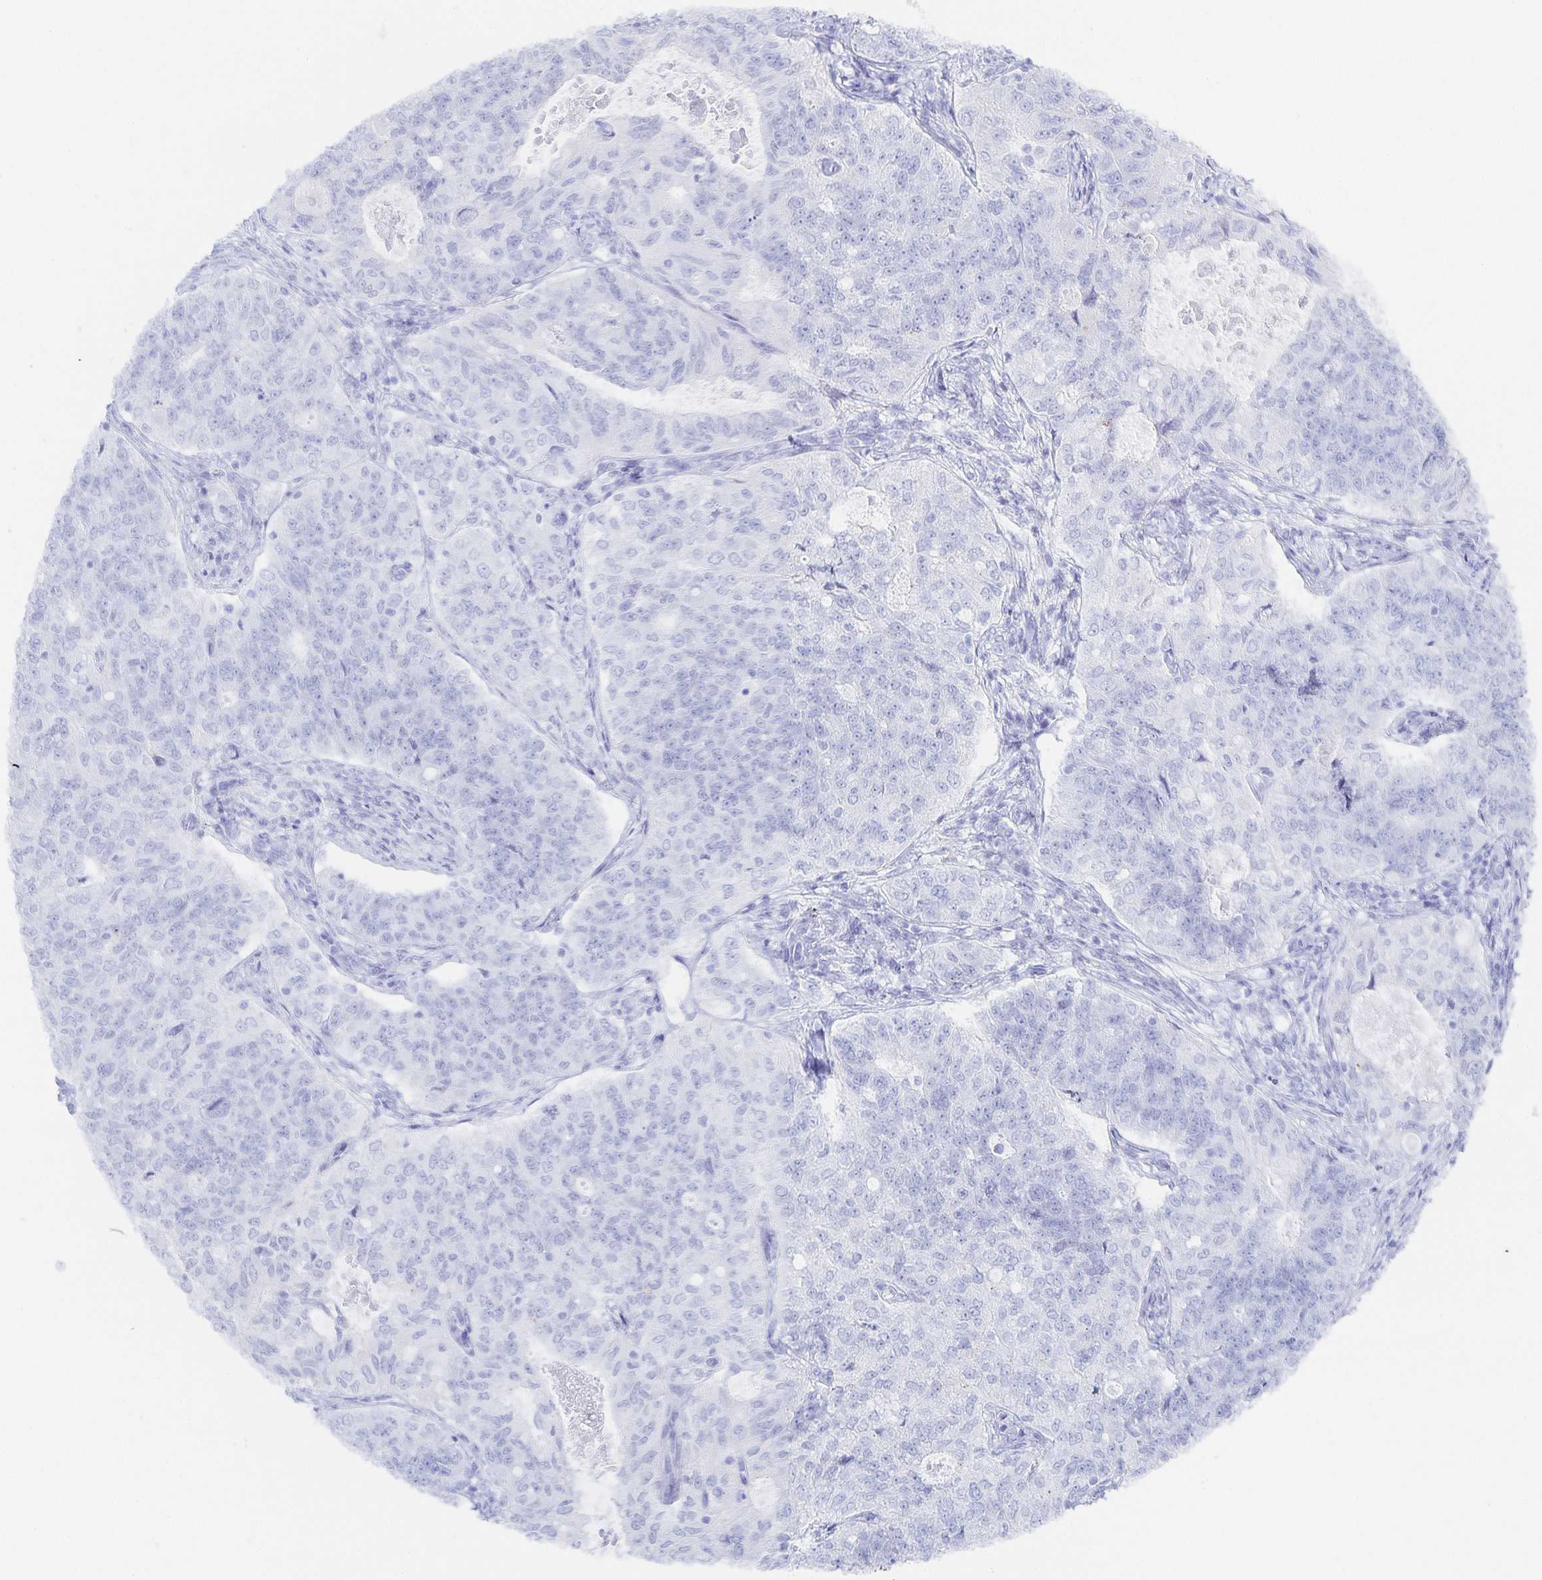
{"staining": {"intensity": "negative", "quantity": "none", "location": "none"}, "tissue": "endometrial cancer", "cell_type": "Tumor cells", "image_type": "cancer", "snomed": [{"axis": "morphology", "description": "Adenocarcinoma, NOS"}, {"axis": "topography", "description": "Endometrium"}], "caption": "There is no significant positivity in tumor cells of endometrial cancer (adenocarcinoma).", "gene": "SNTN", "patient": {"sex": "female", "age": 43}}